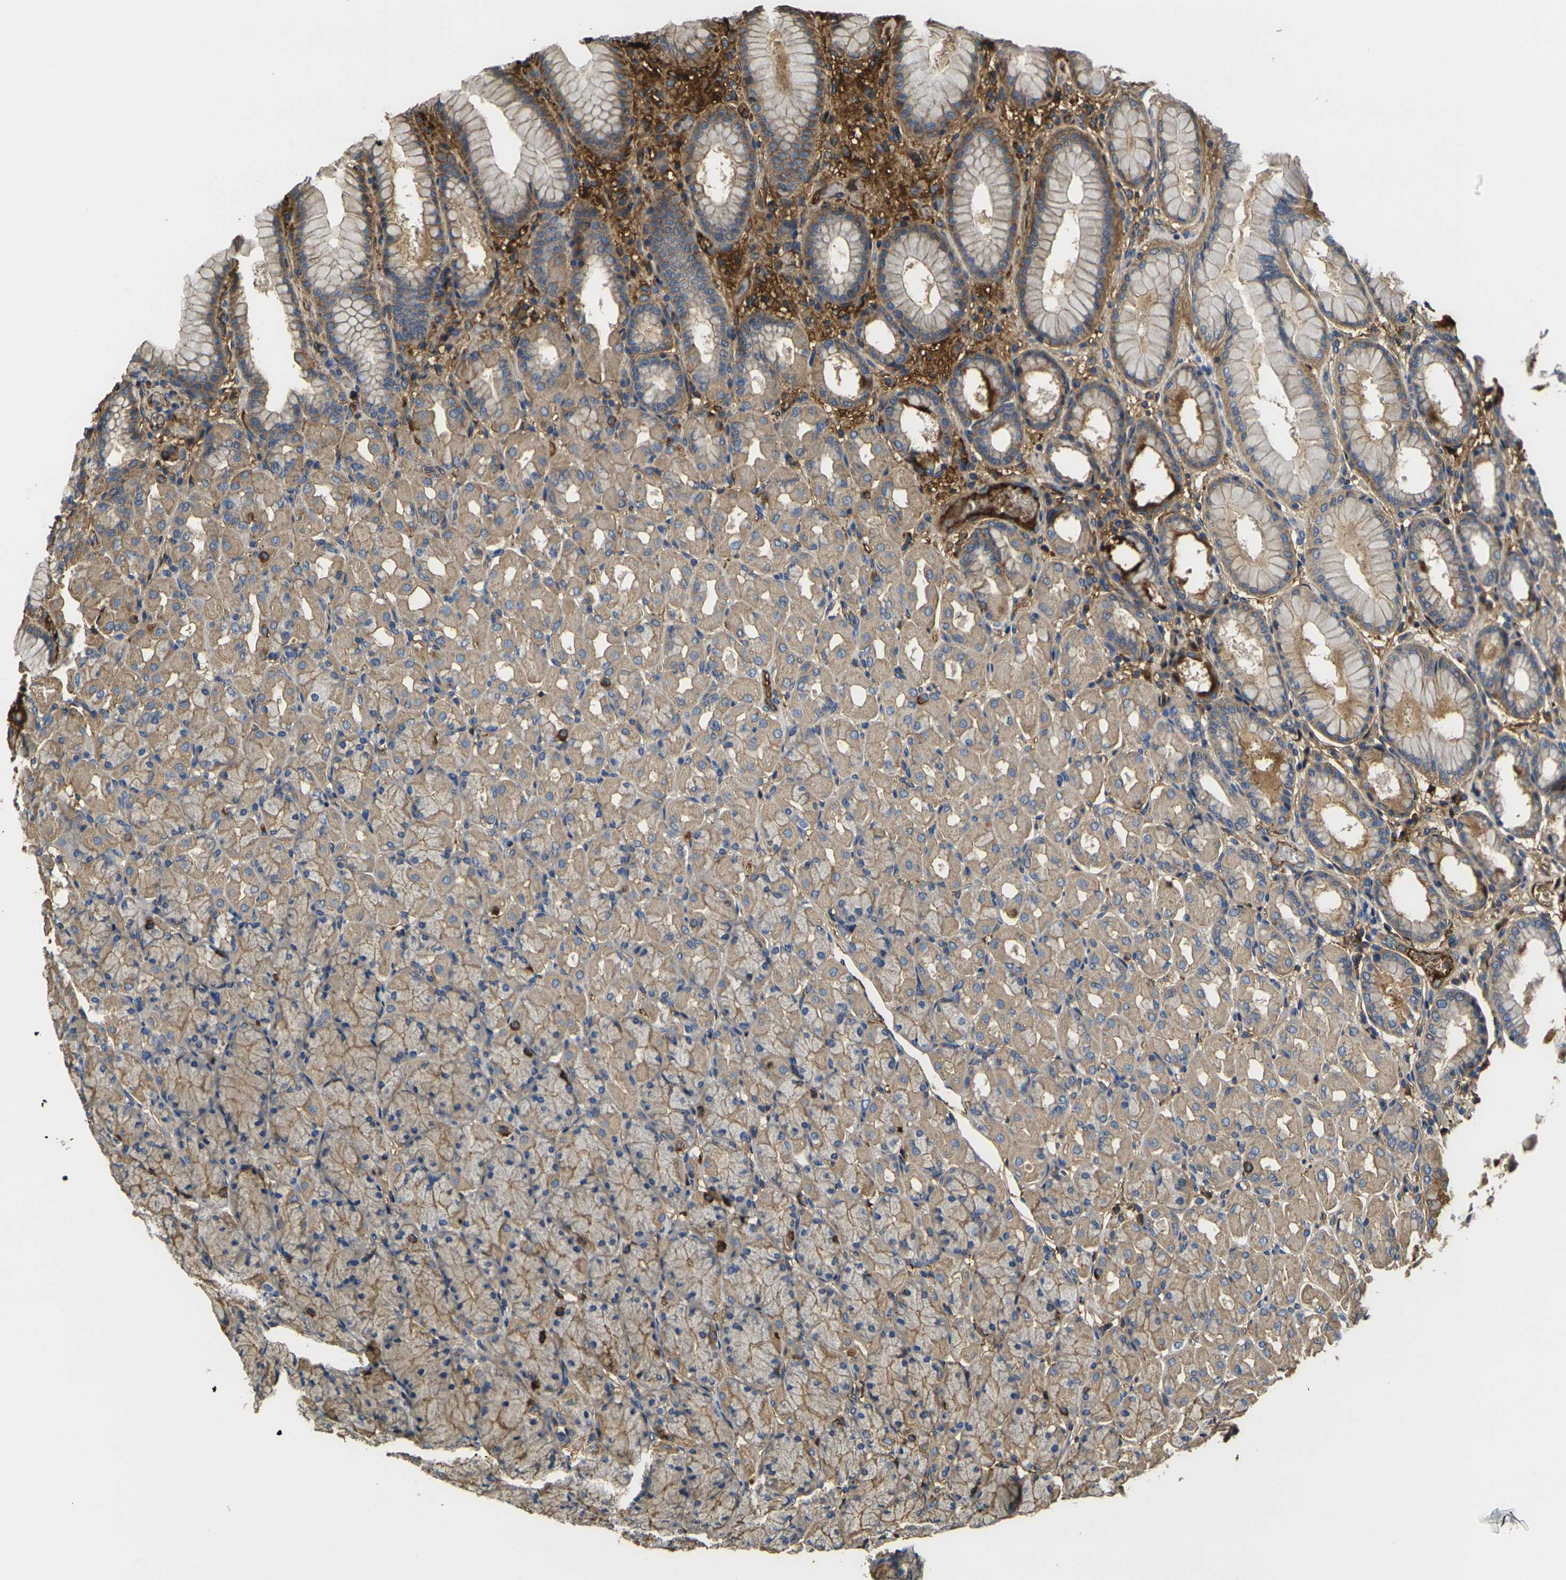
{"staining": {"intensity": "moderate", "quantity": ">75%", "location": "cytoplasmic/membranous"}, "tissue": "stomach", "cell_type": "Glandular cells", "image_type": "normal", "snomed": [{"axis": "morphology", "description": "Normal tissue, NOS"}, {"axis": "topography", "description": "Stomach, upper"}], "caption": "High-power microscopy captured an IHC photomicrograph of unremarkable stomach, revealing moderate cytoplasmic/membranous positivity in about >75% of glandular cells. The protein of interest is stained brown, and the nuclei are stained in blue (DAB (3,3'-diaminobenzidine) IHC with brightfield microscopy, high magnification).", "gene": "HSPG2", "patient": {"sex": "female", "age": 56}}